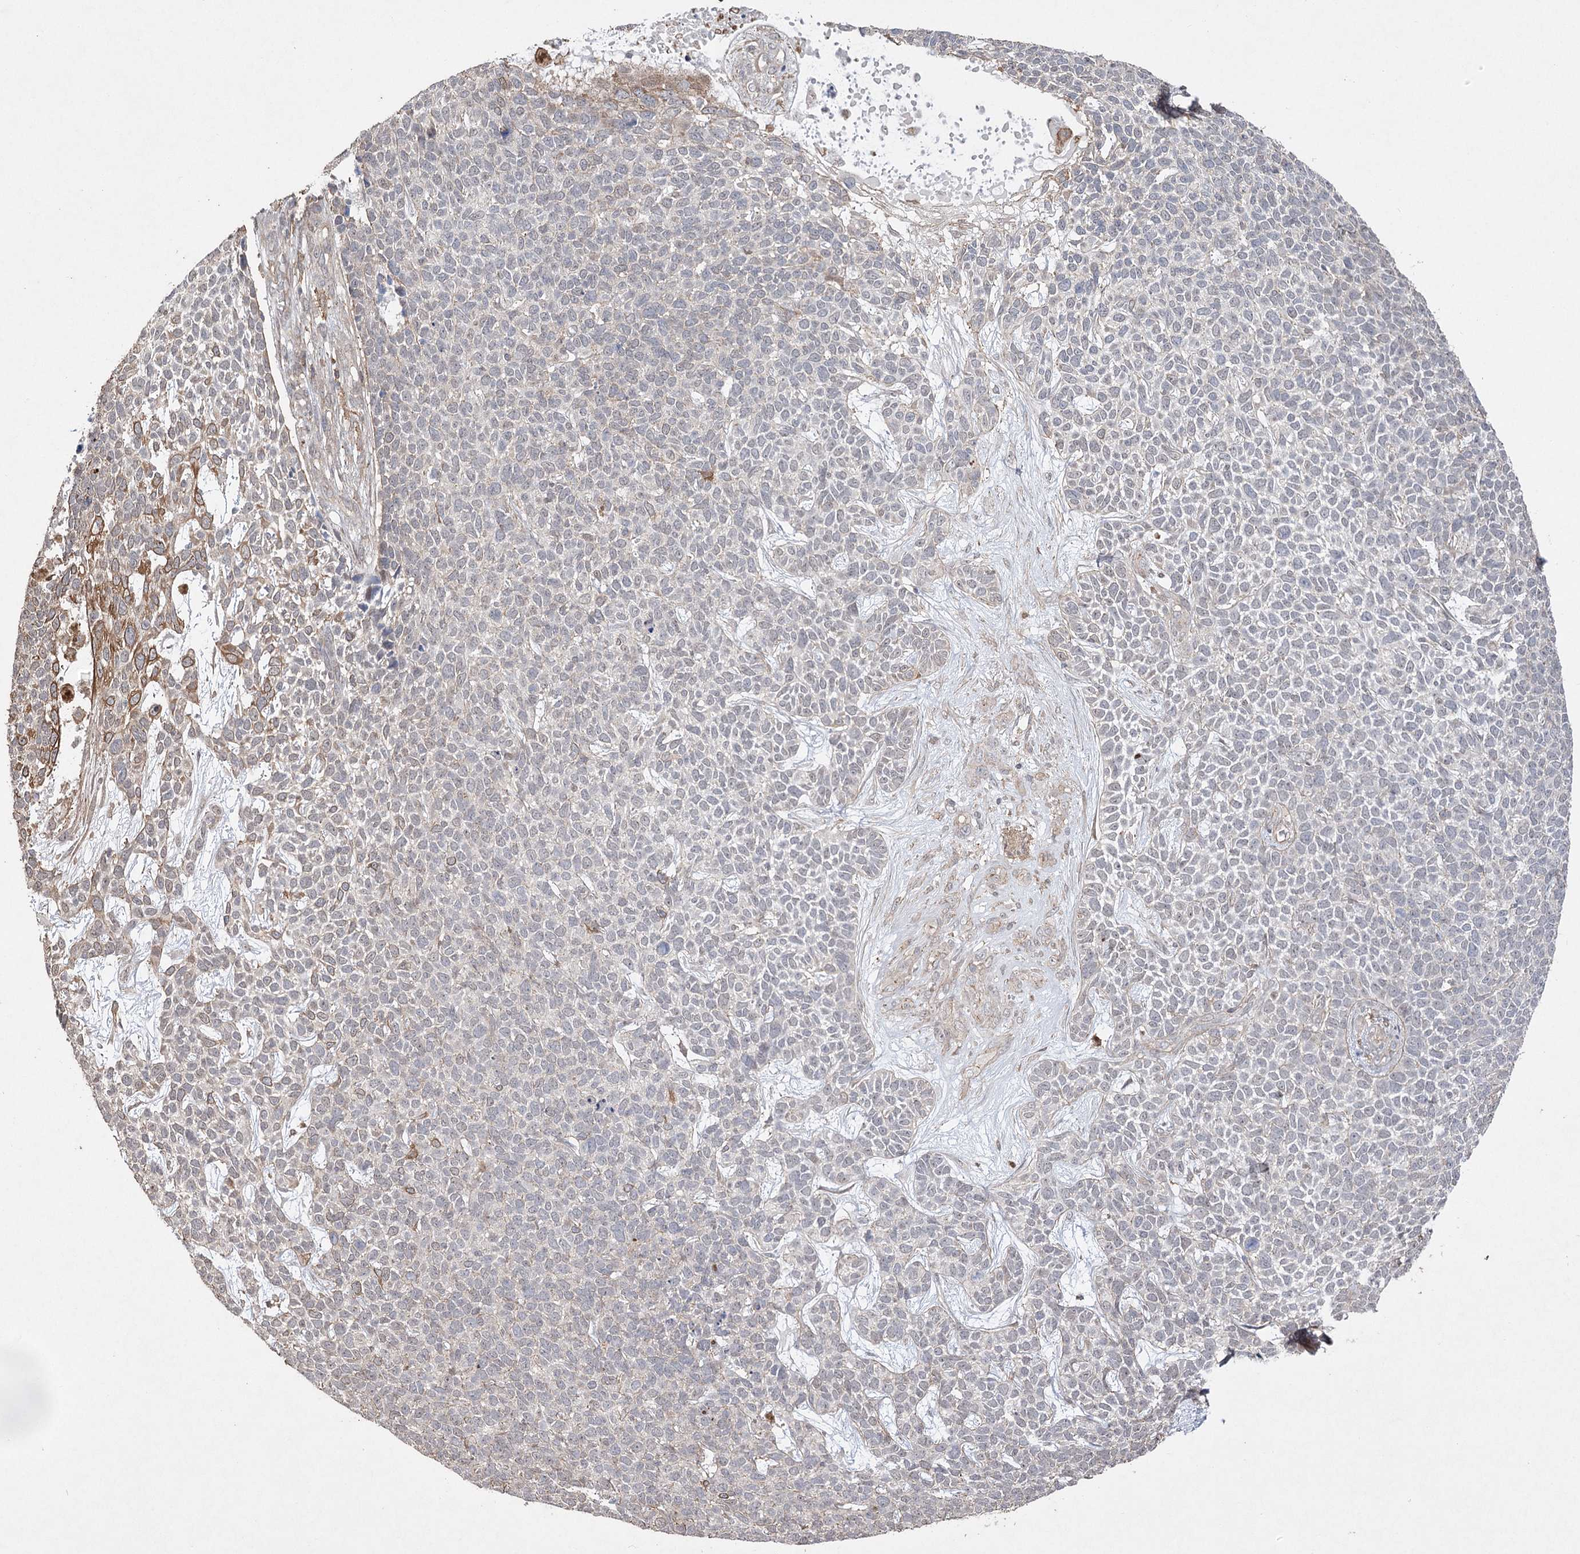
{"staining": {"intensity": "moderate", "quantity": "<25%", "location": "cytoplasmic/membranous"}, "tissue": "skin cancer", "cell_type": "Tumor cells", "image_type": "cancer", "snomed": [{"axis": "morphology", "description": "Basal cell carcinoma"}, {"axis": "topography", "description": "Skin"}], "caption": "Basal cell carcinoma (skin) stained for a protein reveals moderate cytoplasmic/membranous positivity in tumor cells.", "gene": "OBSL1", "patient": {"sex": "female", "age": 84}}